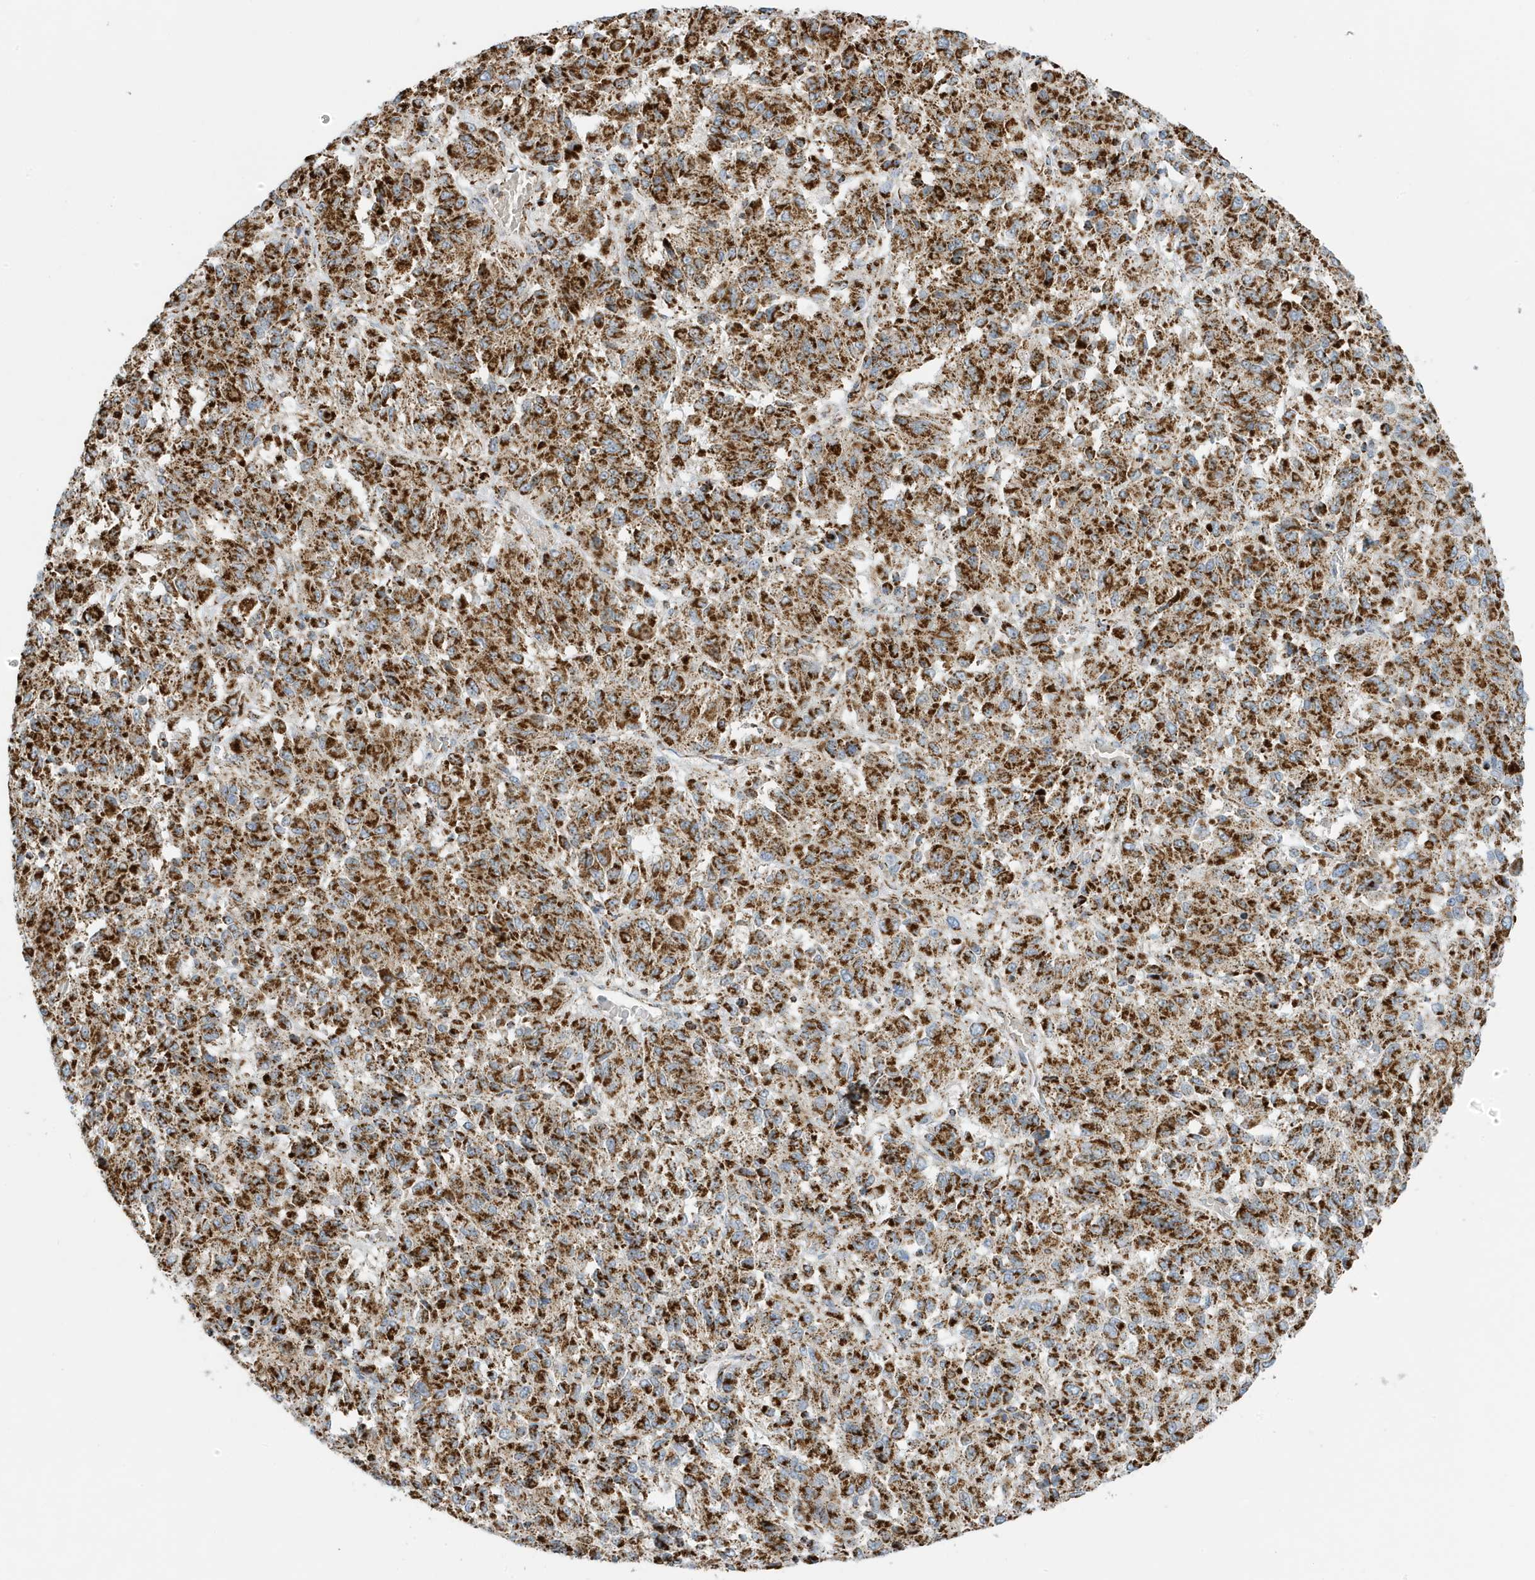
{"staining": {"intensity": "strong", "quantity": ">75%", "location": "cytoplasmic/membranous"}, "tissue": "melanoma", "cell_type": "Tumor cells", "image_type": "cancer", "snomed": [{"axis": "morphology", "description": "Malignant melanoma, Metastatic site"}, {"axis": "topography", "description": "Lung"}], "caption": "DAB (3,3'-diaminobenzidine) immunohistochemical staining of malignant melanoma (metastatic site) displays strong cytoplasmic/membranous protein positivity in approximately >75% of tumor cells. The staining was performed using DAB (3,3'-diaminobenzidine), with brown indicating positive protein expression. Nuclei are stained blue with hematoxylin.", "gene": "ATP5ME", "patient": {"sex": "male", "age": 64}}